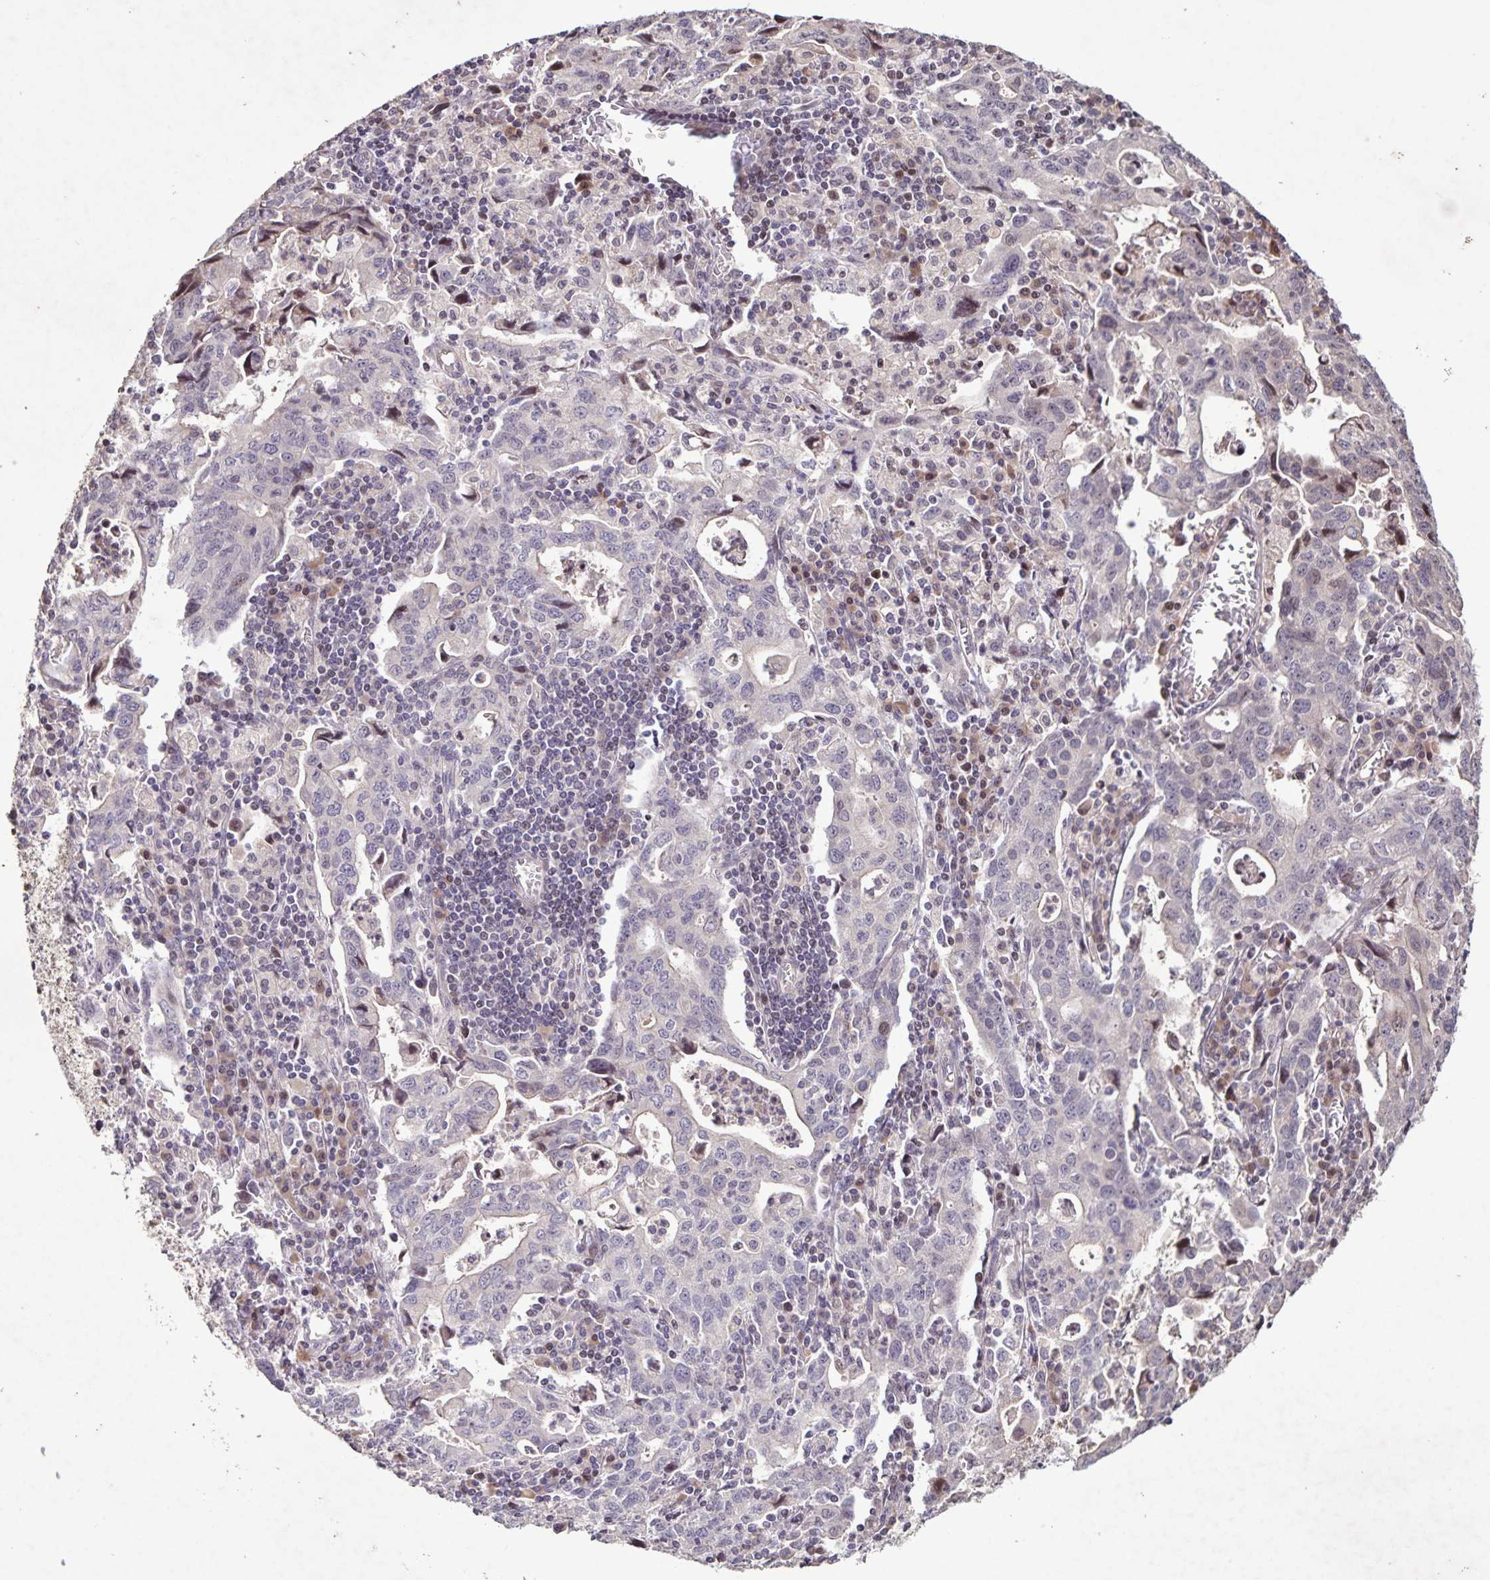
{"staining": {"intensity": "weak", "quantity": "<25%", "location": "nuclear"}, "tissue": "stomach cancer", "cell_type": "Tumor cells", "image_type": "cancer", "snomed": [{"axis": "morphology", "description": "Adenocarcinoma, NOS"}, {"axis": "topography", "description": "Stomach, upper"}], "caption": "Protein analysis of adenocarcinoma (stomach) reveals no significant expression in tumor cells.", "gene": "GDF2", "patient": {"sex": "male", "age": 85}}